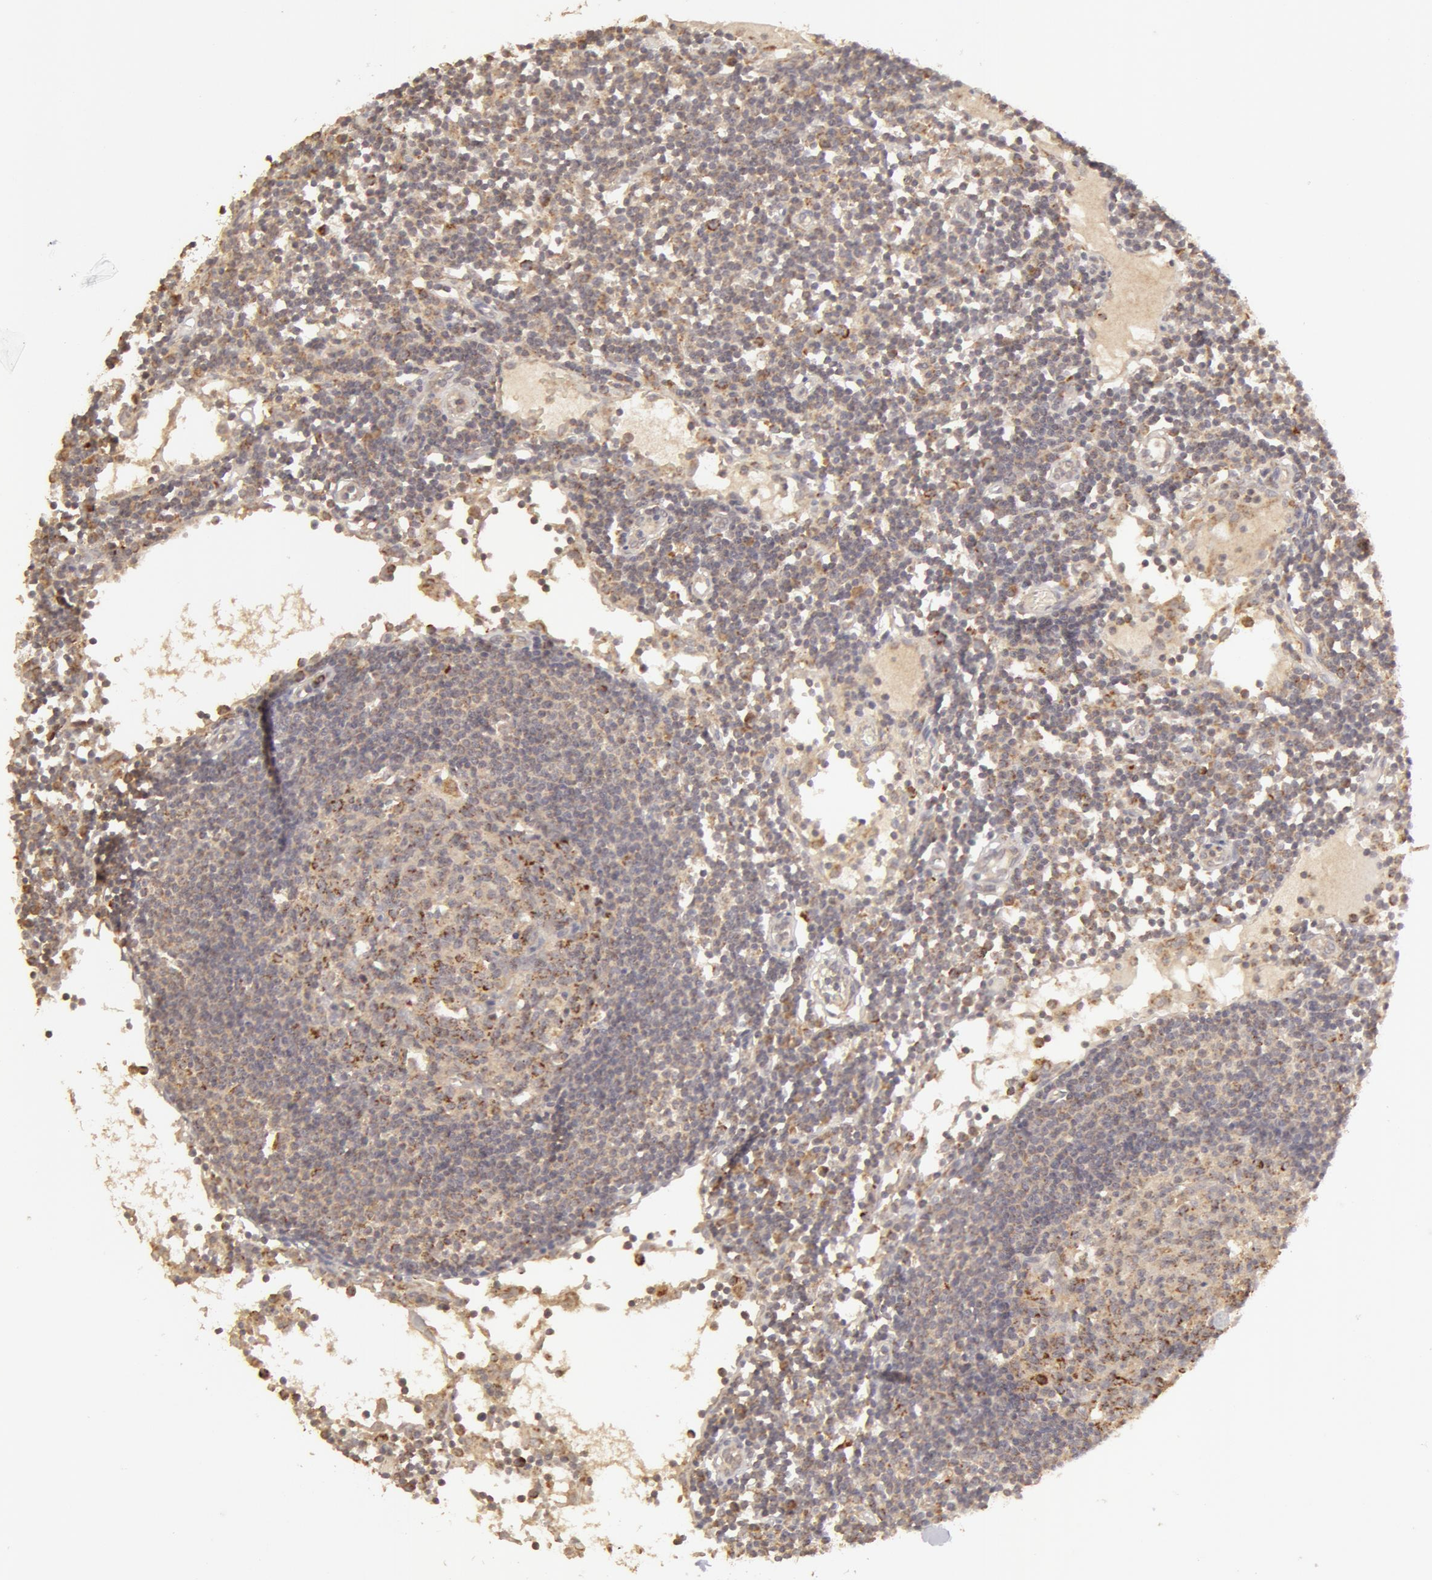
{"staining": {"intensity": "moderate", "quantity": "25%-75%", "location": "cytoplasmic/membranous"}, "tissue": "lymph node", "cell_type": "Germinal center cells", "image_type": "normal", "snomed": [{"axis": "morphology", "description": "Normal tissue, NOS"}, {"axis": "topography", "description": "Lymph node"}], "caption": "Germinal center cells show medium levels of moderate cytoplasmic/membranous staining in approximately 25%-75% of cells in benign human lymph node.", "gene": "ADPRH", "patient": {"sex": "female", "age": 55}}